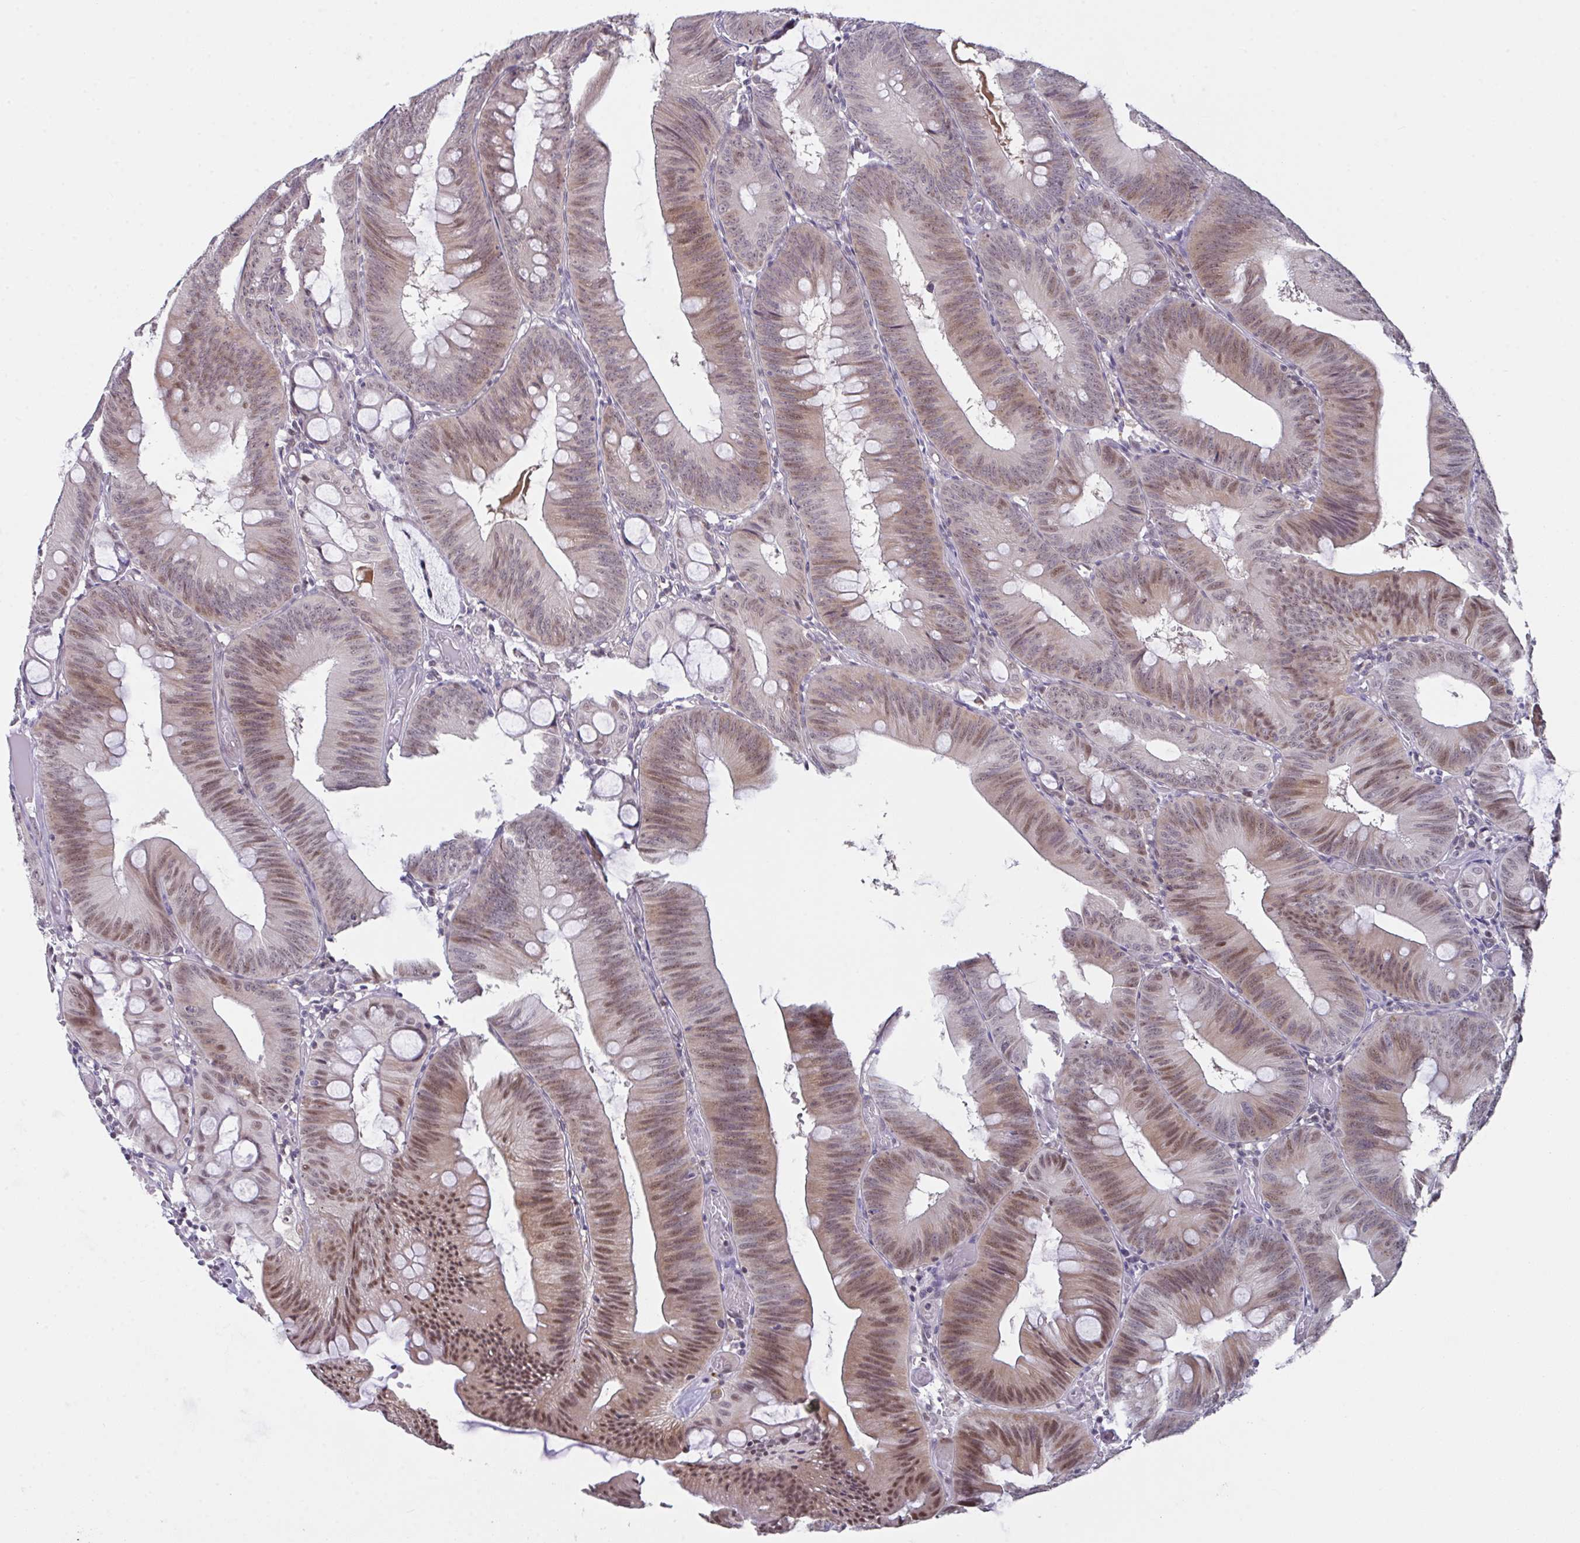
{"staining": {"intensity": "moderate", "quantity": ">75%", "location": "cytoplasmic/membranous,nuclear"}, "tissue": "colorectal cancer", "cell_type": "Tumor cells", "image_type": "cancer", "snomed": [{"axis": "morphology", "description": "Adenocarcinoma, NOS"}, {"axis": "topography", "description": "Colon"}], "caption": "Immunohistochemical staining of human colorectal adenocarcinoma demonstrates moderate cytoplasmic/membranous and nuclear protein expression in about >75% of tumor cells.", "gene": "RBM18", "patient": {"sex": "male", "age": 84}}